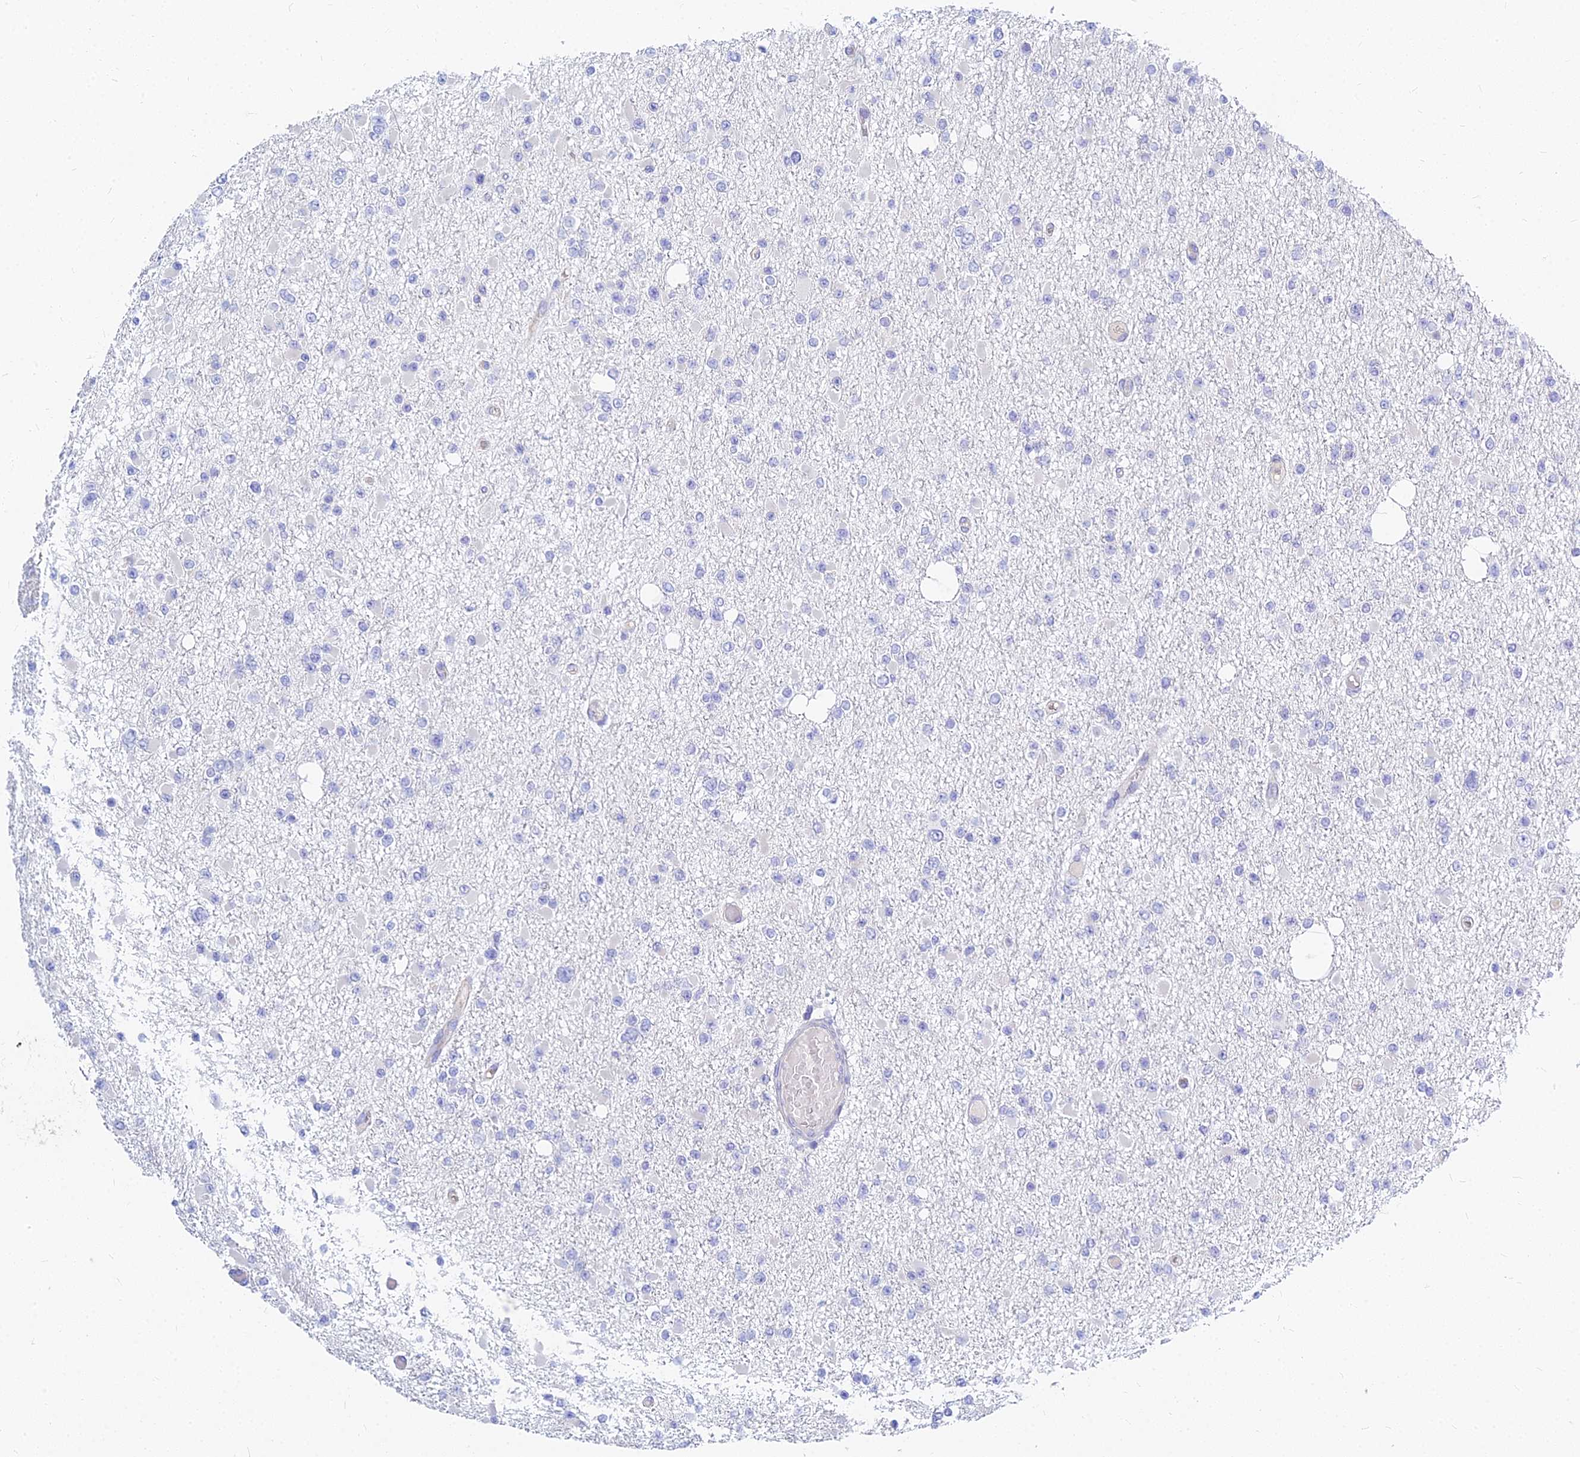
{"staining": {"intensity": "negative", "quantity": "none", "location": "none"}, "tissue": "glioma", "cell_type": "Tumor cells", "image_type": "cancer", "snomed": [{"axis": "morphology", "description": "Glioma, malignant, Low grade"}, {"axis": "topography", "description": "Brain"}], "caption": "Protein analysis of glioma shows no significant positivity in tumor cells.", "gene": "ZNF552", "patient": {"sex": "female", "age": 22}}